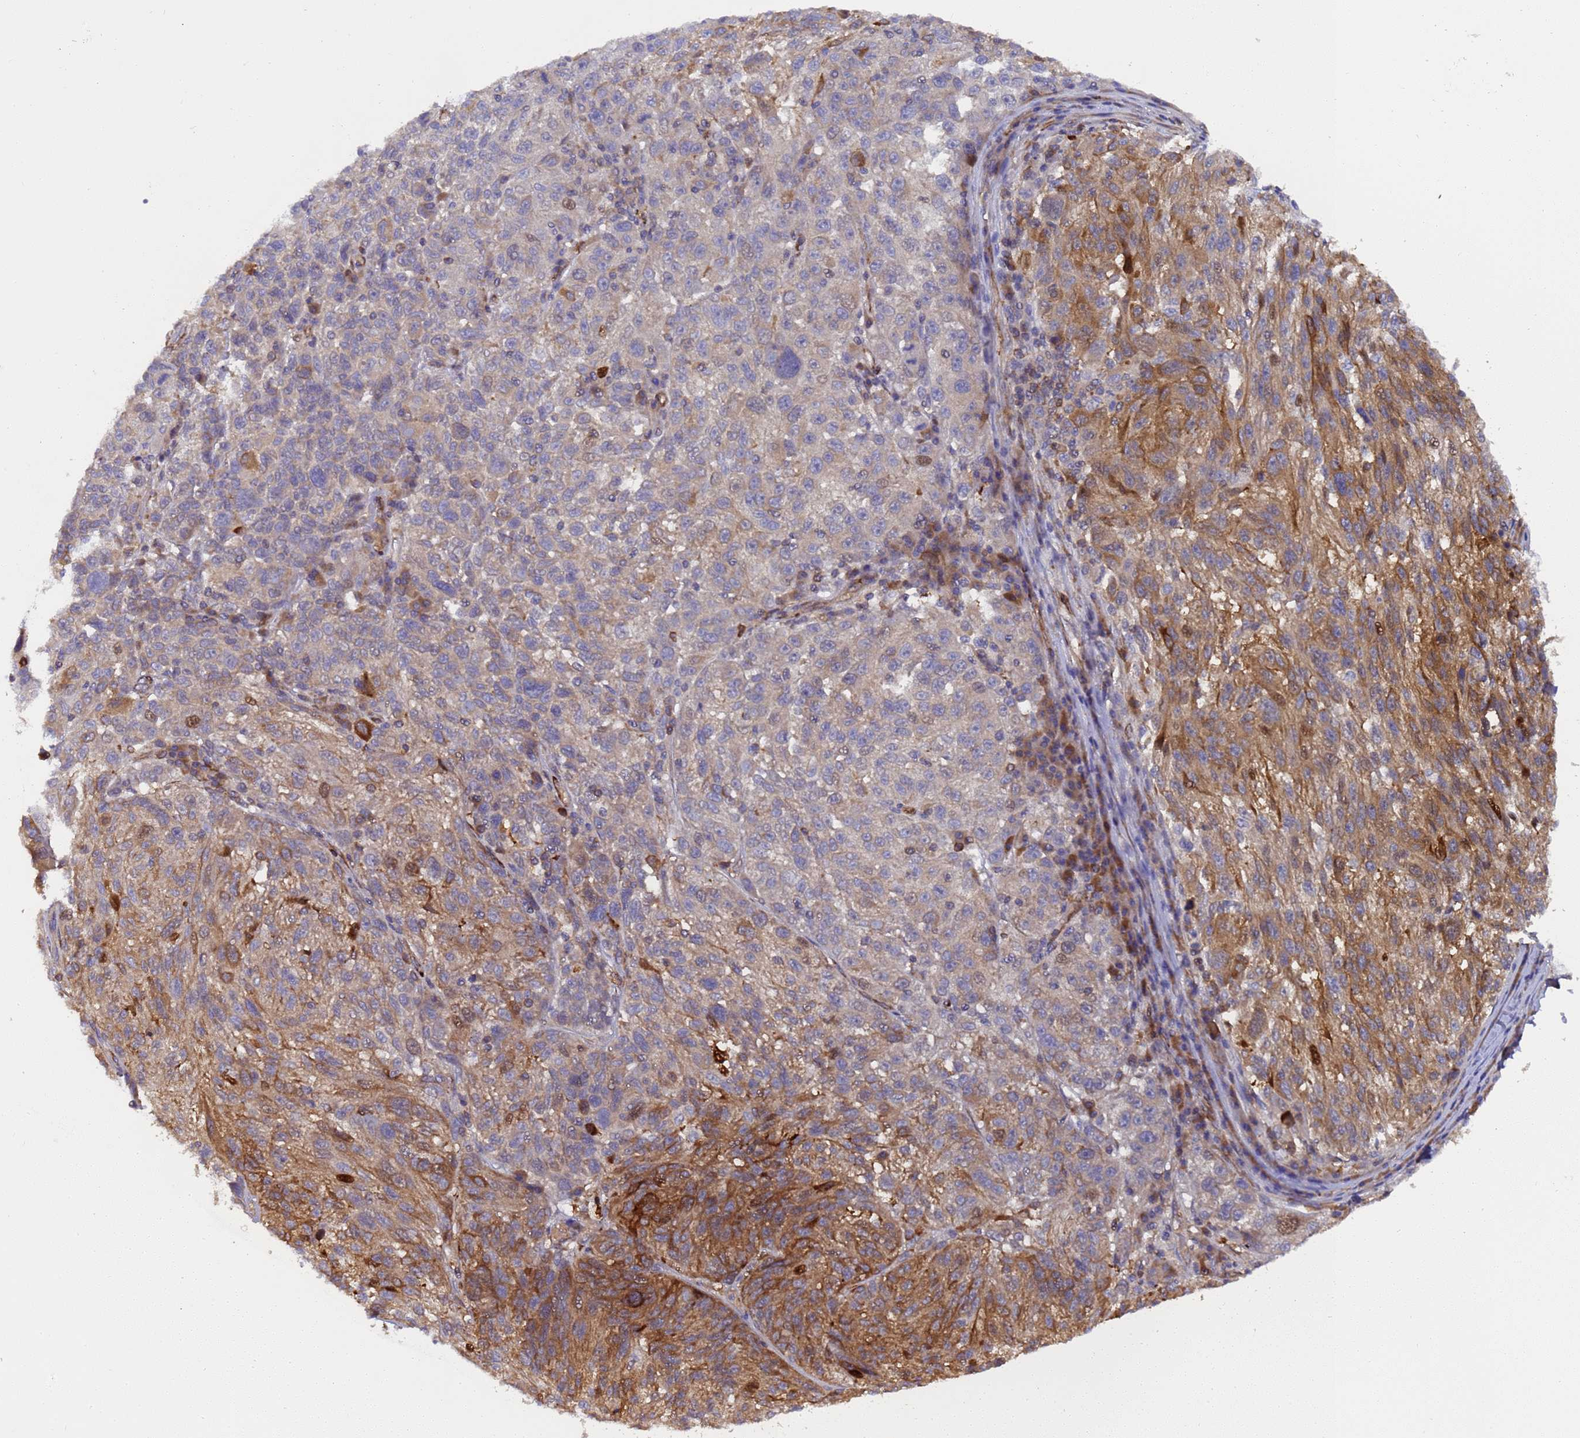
{"staining": {"intensity": "moderate", "quantity": "25%-75%", "location": "cytoplasmic/membranous"}, "tissue": "melanoma", "cell_type": "Tumor cells", "image_type": "cancer", "snomed": [{"axis": "morphology", "description": "Malignant melanoma, NOS"}, {"axis": "topography", "description": "Skin"}], "caption": "Moderate cytoplasmic/membranous expression is present in about 25%-75% of tumor cells in malignant melanoma.", "gene": "MOCS1", "patient": {"sex": "male", "age": 53}}